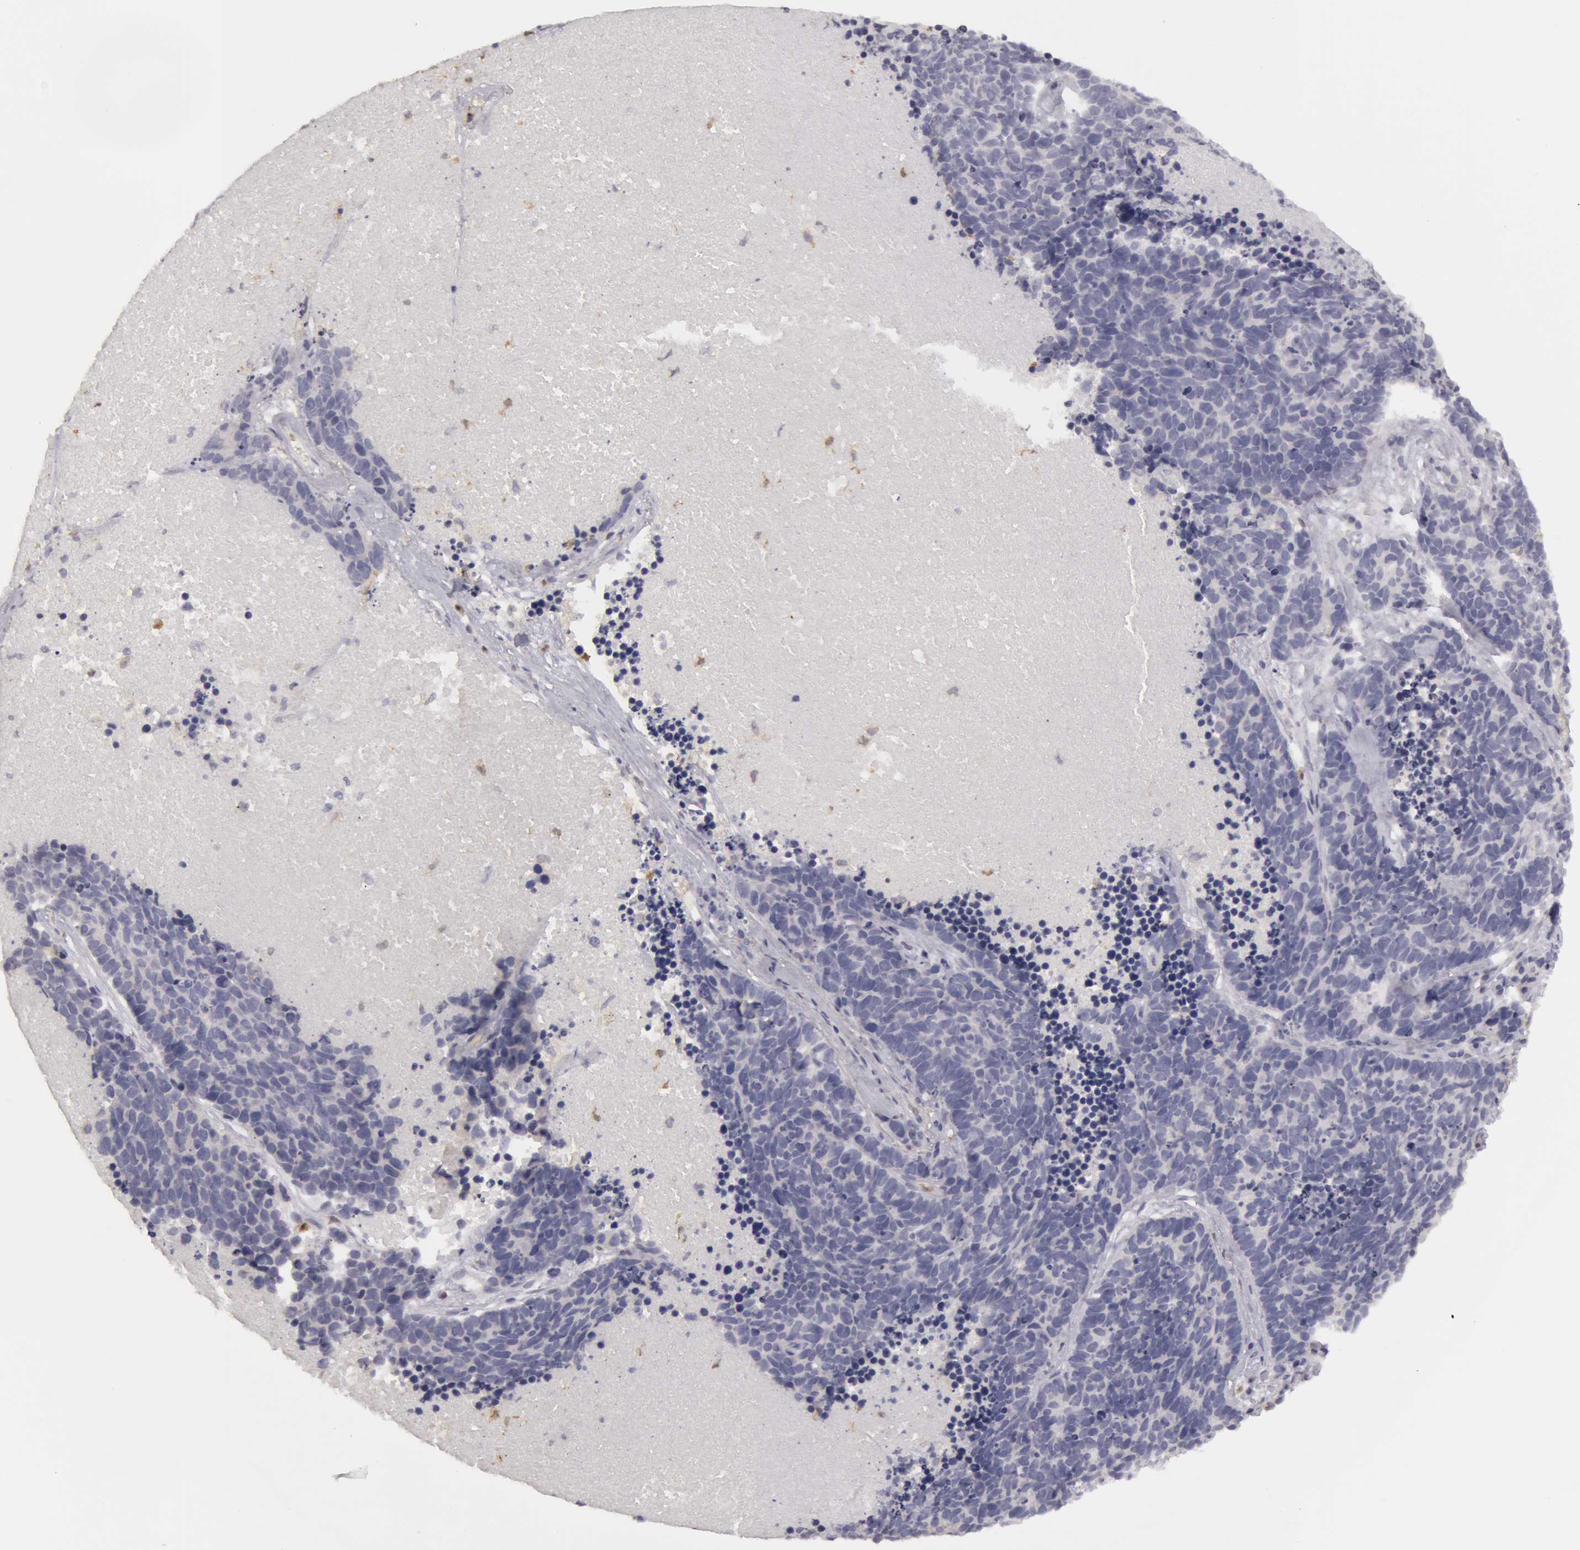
{"staining": {"intensity": "negative", "quantity": "none", "location": "none"}, "tissue": "lung cancer", "cell_type": "Tumor cells", "image_type": "cancer", "snomed": [{"axis": "morphology", "description": "Neoplasm, malignant, NOS"}, {"axis": "topography", "description": "Lung"}], "caption": "An image of lung neoplasm (malignant) stained for a protein demonstrates no brown staining in tumor cells.", "gene": "CAT", "patient": {"sex": "female", "age": 75}}